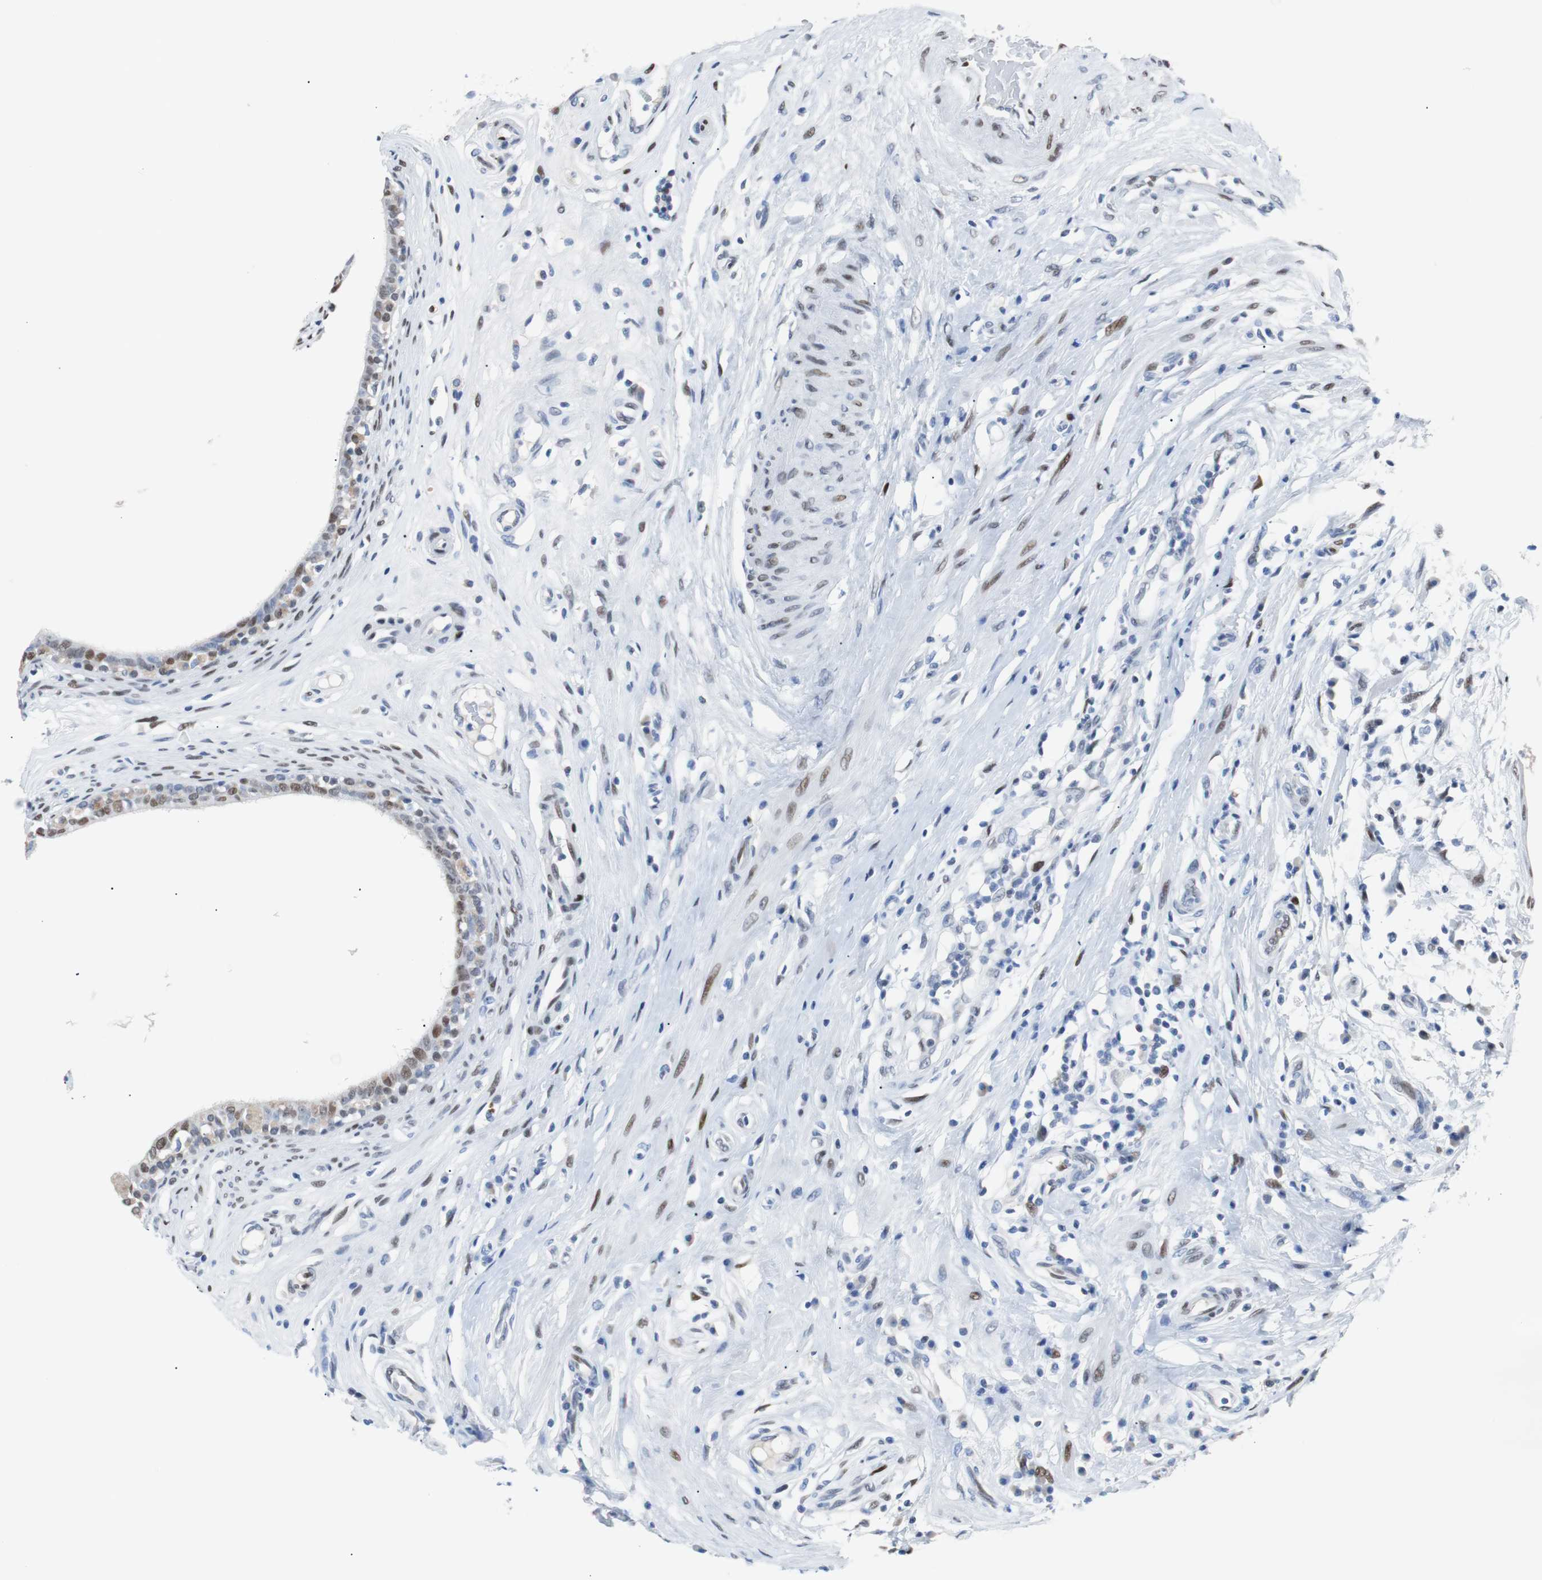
{"staining": {"intensity": "weak", "quantity": ">75%", "location": "nuclear"}, "tissue": "epididymis", "cell_type": "Glandular cells", "image_type": "normal", "snomed": [{"axis": "morphology", "description": "Normal tissue, NOS"}, {"axis": "morphology", "description": "Inflammation, NOS"}, {"axis": "topography", "description": "Epididymis"}], "caption": "Human epididymis stained with a protein marker shows weak staining in glandular cells.", "gene": "JUN", "patient": {"sex": "male", "age": 84}}